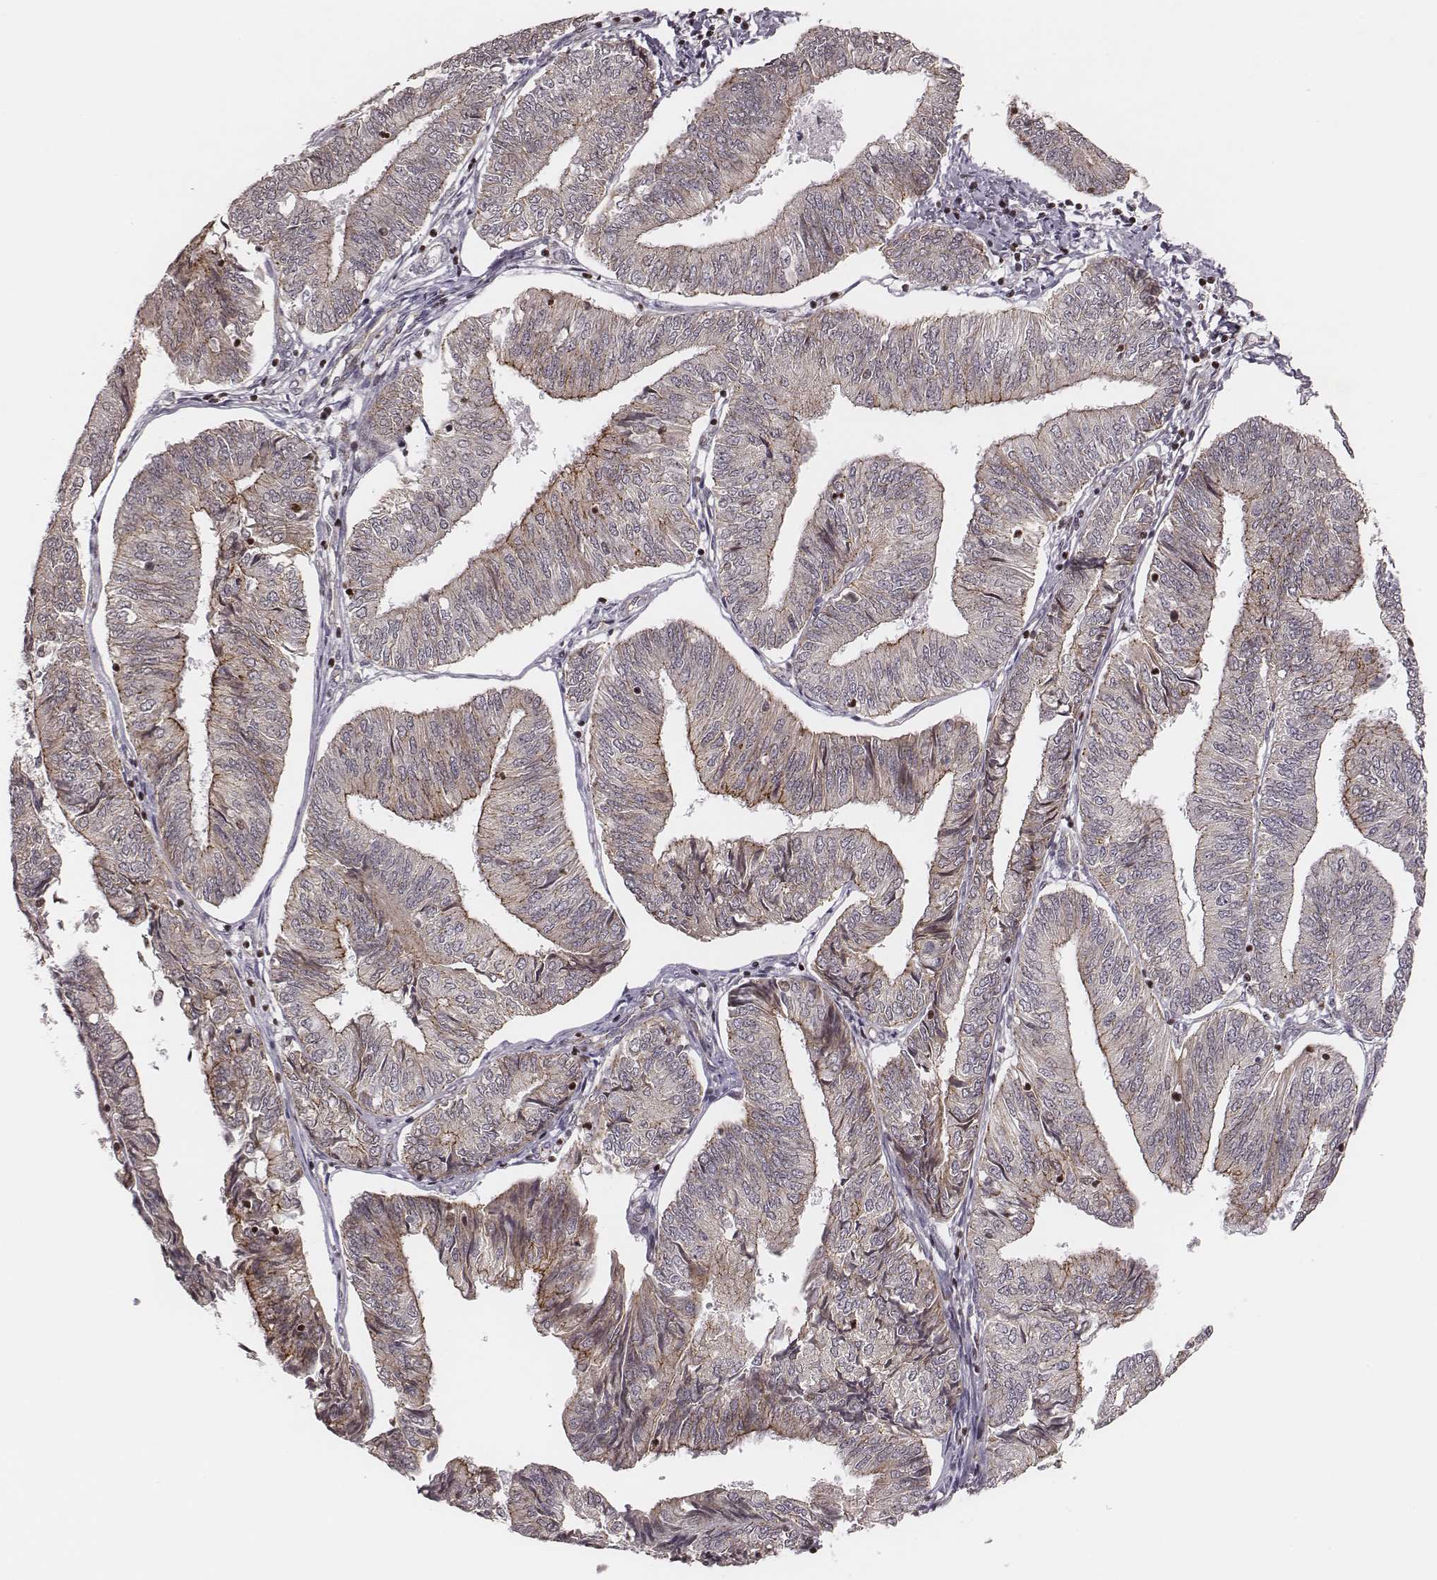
{"staining": {"intensity": "moderate", "quantity": "25%-75%", "location": "cytoplasmic/membranous"}, "tissue": "endometrial cancer", "cell_type": "Tumor cells", "image_type": "cancer", "snomed": [{"axis": "morphology", "description": "Adenocarcinoma, NOS"}, {"axis": "topography", "description": "Endometrium"}], "caption": "An image showing moderate cytoplasmic/membranous expression in about 25%-75% of tumor cells in adenocarcinoma (endometrial), as visualized by brown immunohistochemical staining.", "gene": "WDR59", "patient": {"sex": "female", "age": 58}}